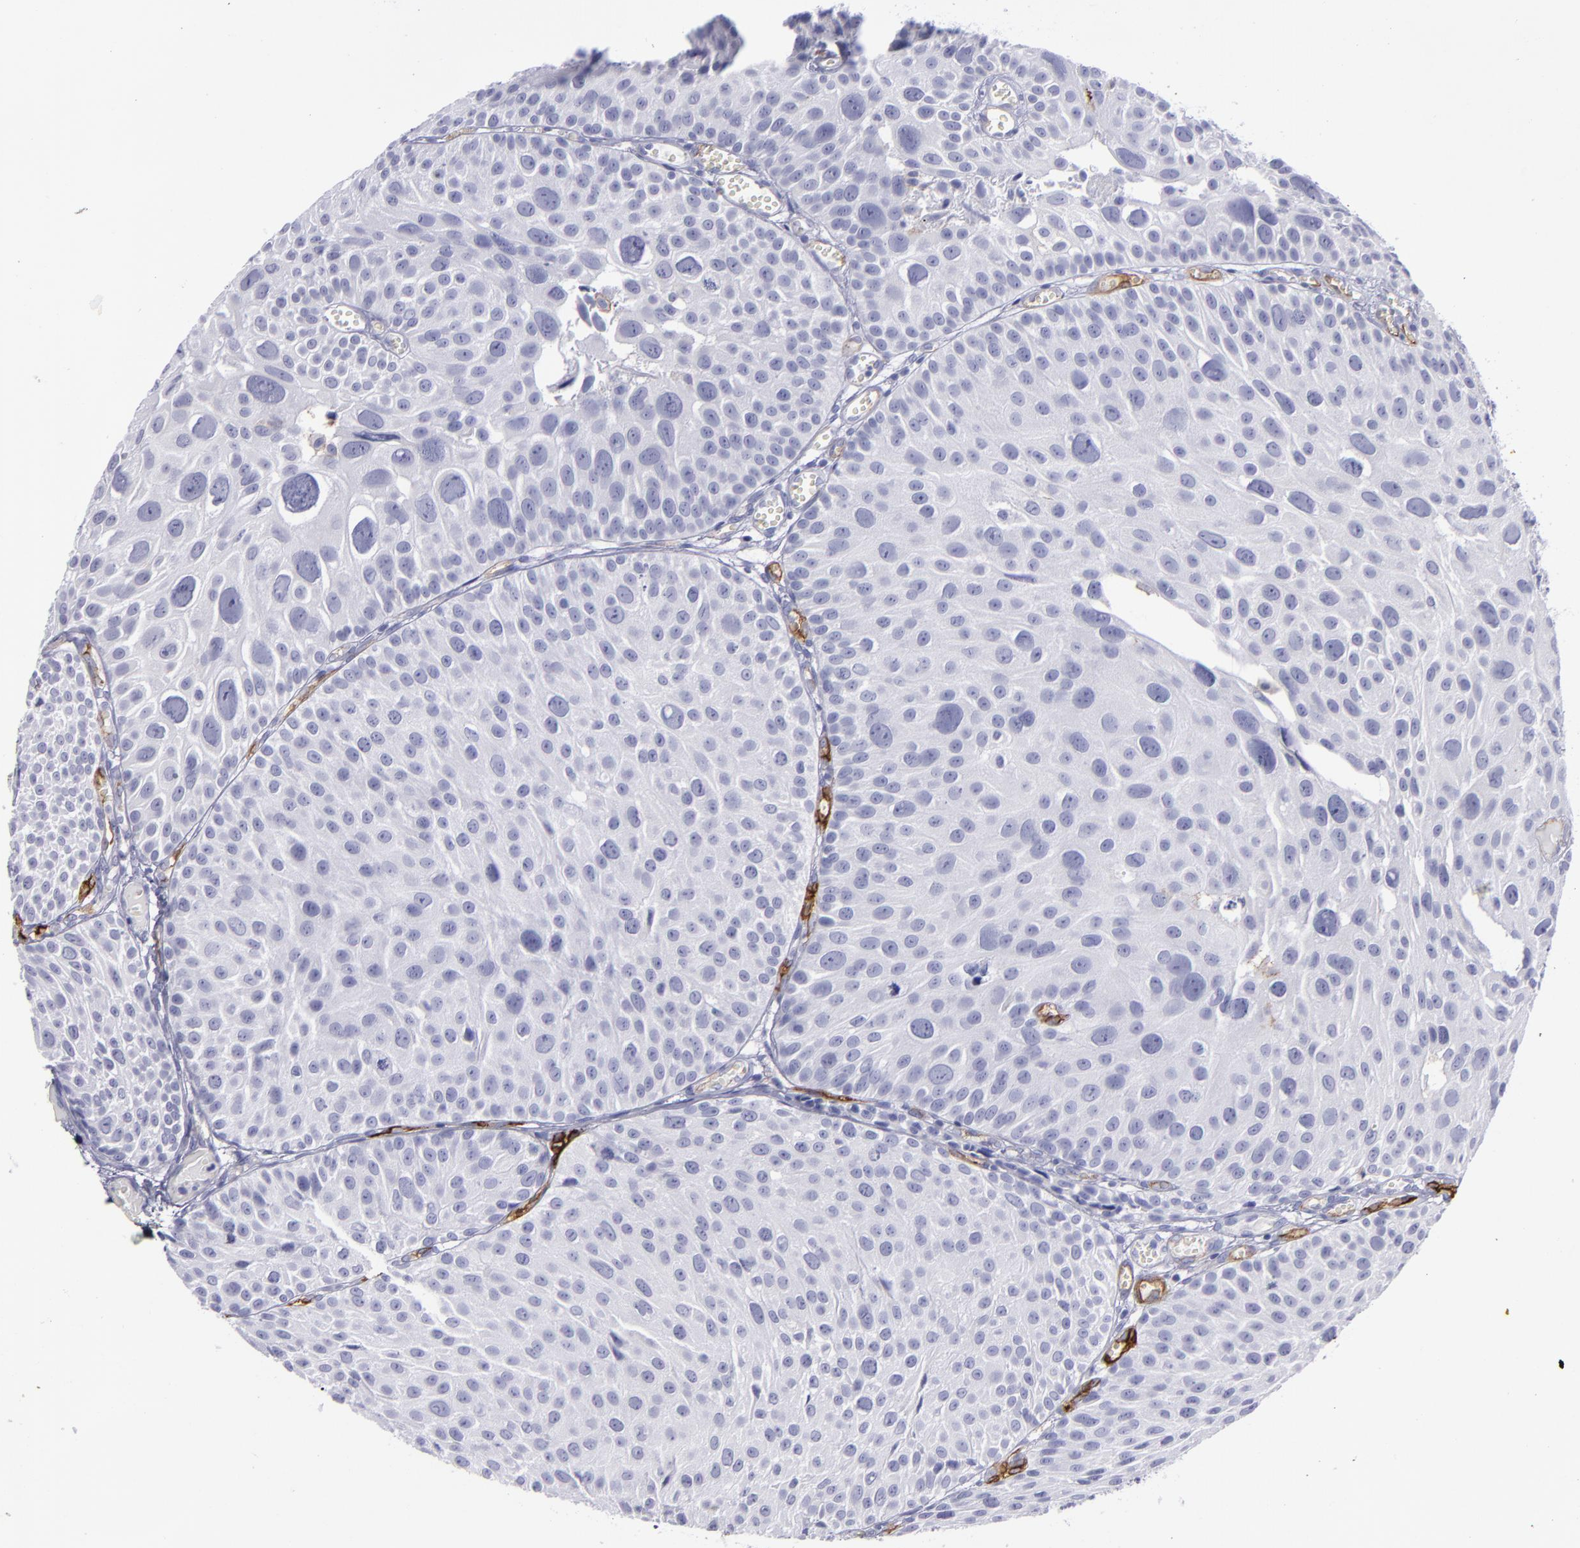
{"staining": {"intensity": "negative", "quantity": "none", "location": "none"}, "tissue": "urothelial cancer", "cell_type": "Tumor cells", "image_type": "cancer", "snomed": [{"axis": "morphology", "description": "Urothelial carcinoma, High grade"}, {"axis": "topography", "description": "Urinary bladder"}], "caption": "IHC photomicrograph of neoplastic tissue: human urothelial cancer stained with DAB (3,3'-diaminobenzidine) shows no significant protein expression in tumor cells.", "gene": "ACE", "patient": {"sex": "female", "age": 78}}